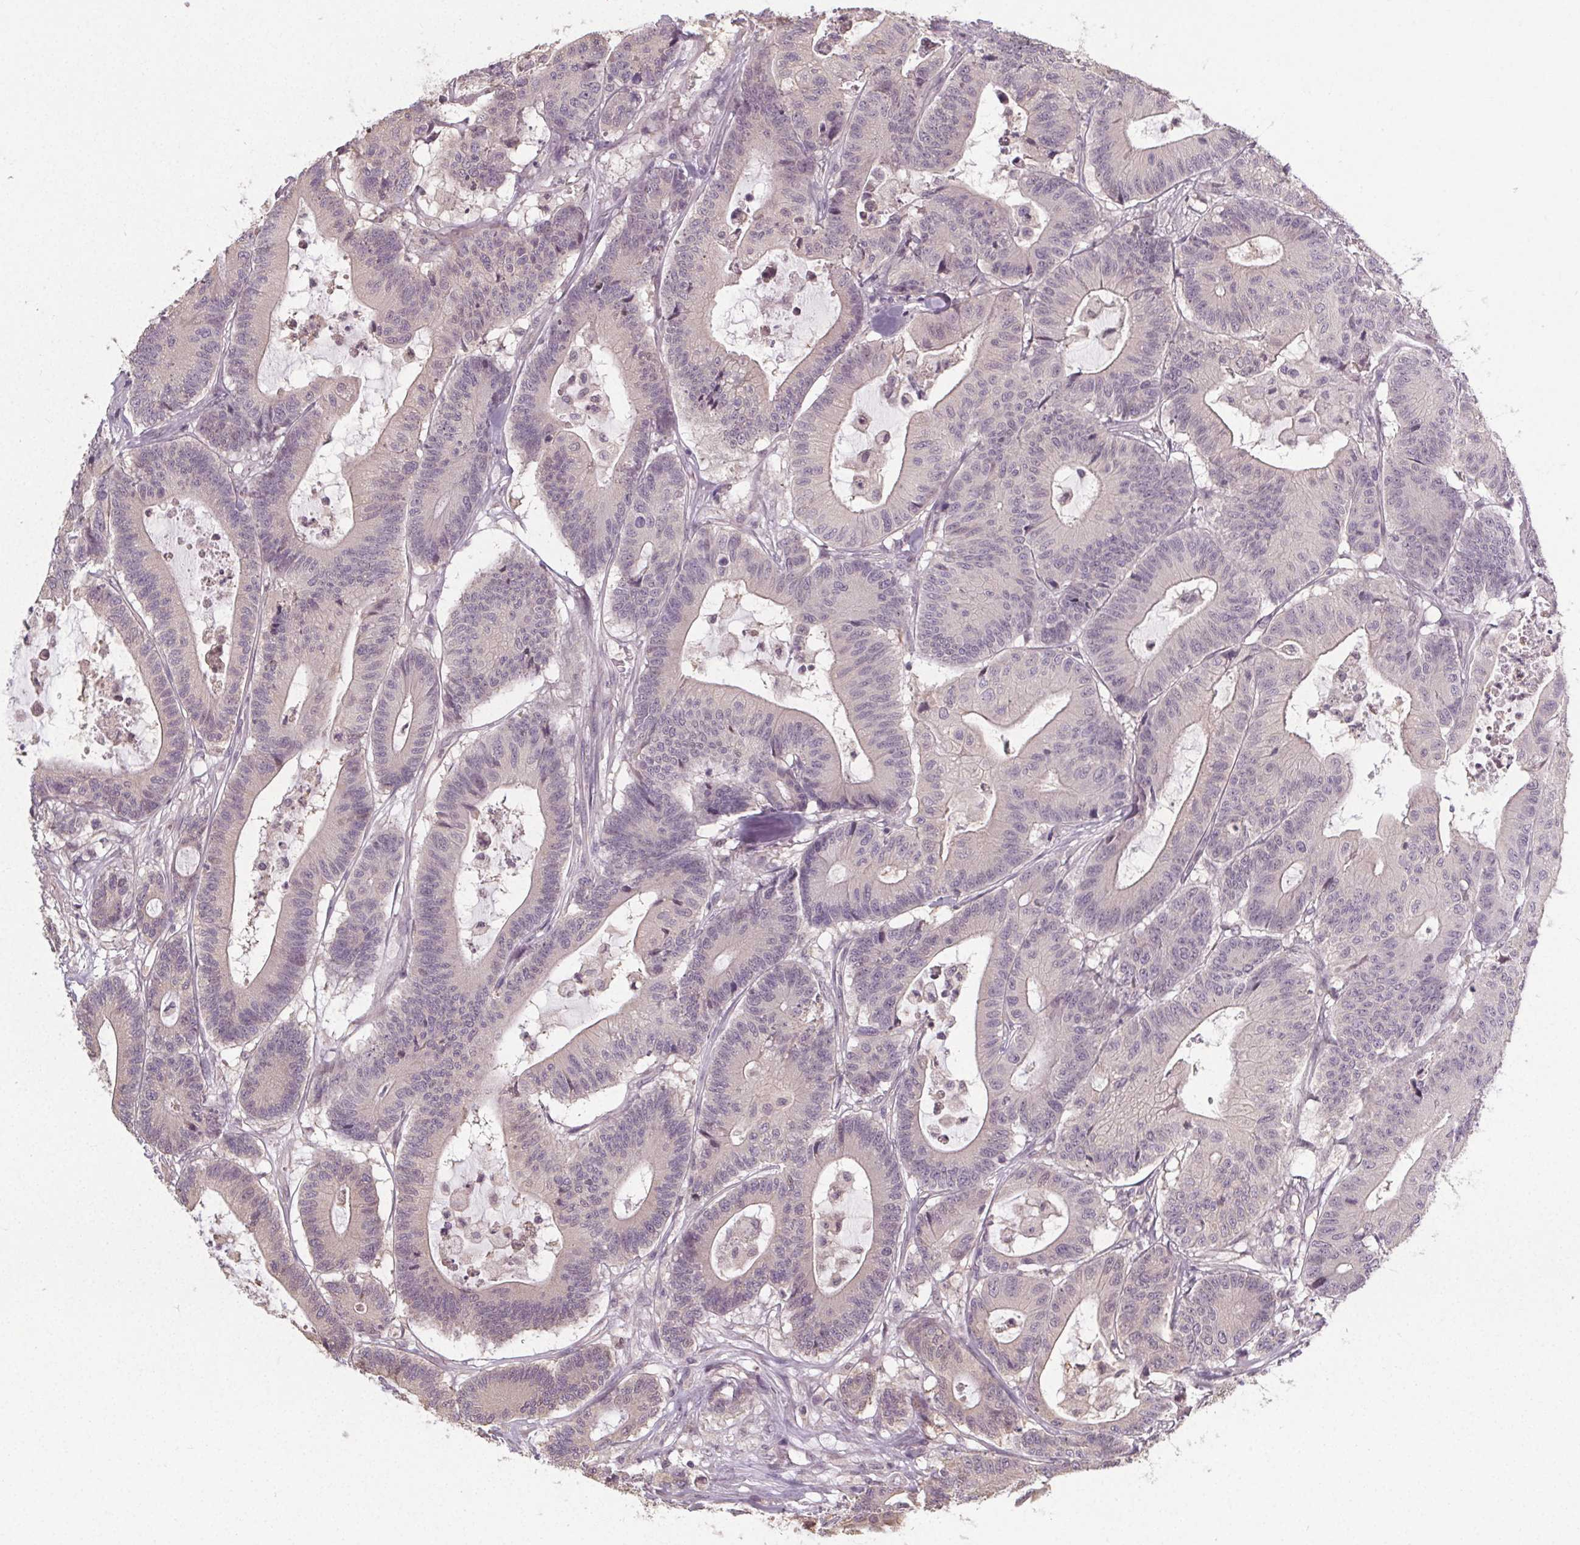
{"staining": {"intensity": "negative", "quantity": "none", "location": "none"}, "tissue": "colorectal cancer", "cell_type": "Tumor cells", "image_type": "cancer", "snomed": [{"axis": "morphology", "description": "Adenocarcinoma, NOS"}, {"axis": "topography", "description": "Colon"}], "caption": "IHC histopathology image of colorectal adenocarcinoma stained for a protein (brown), which exhibits no expression in tumor cells.", "gene": "SLC26A2", "patient": {"sex": "female", "age": 84}}